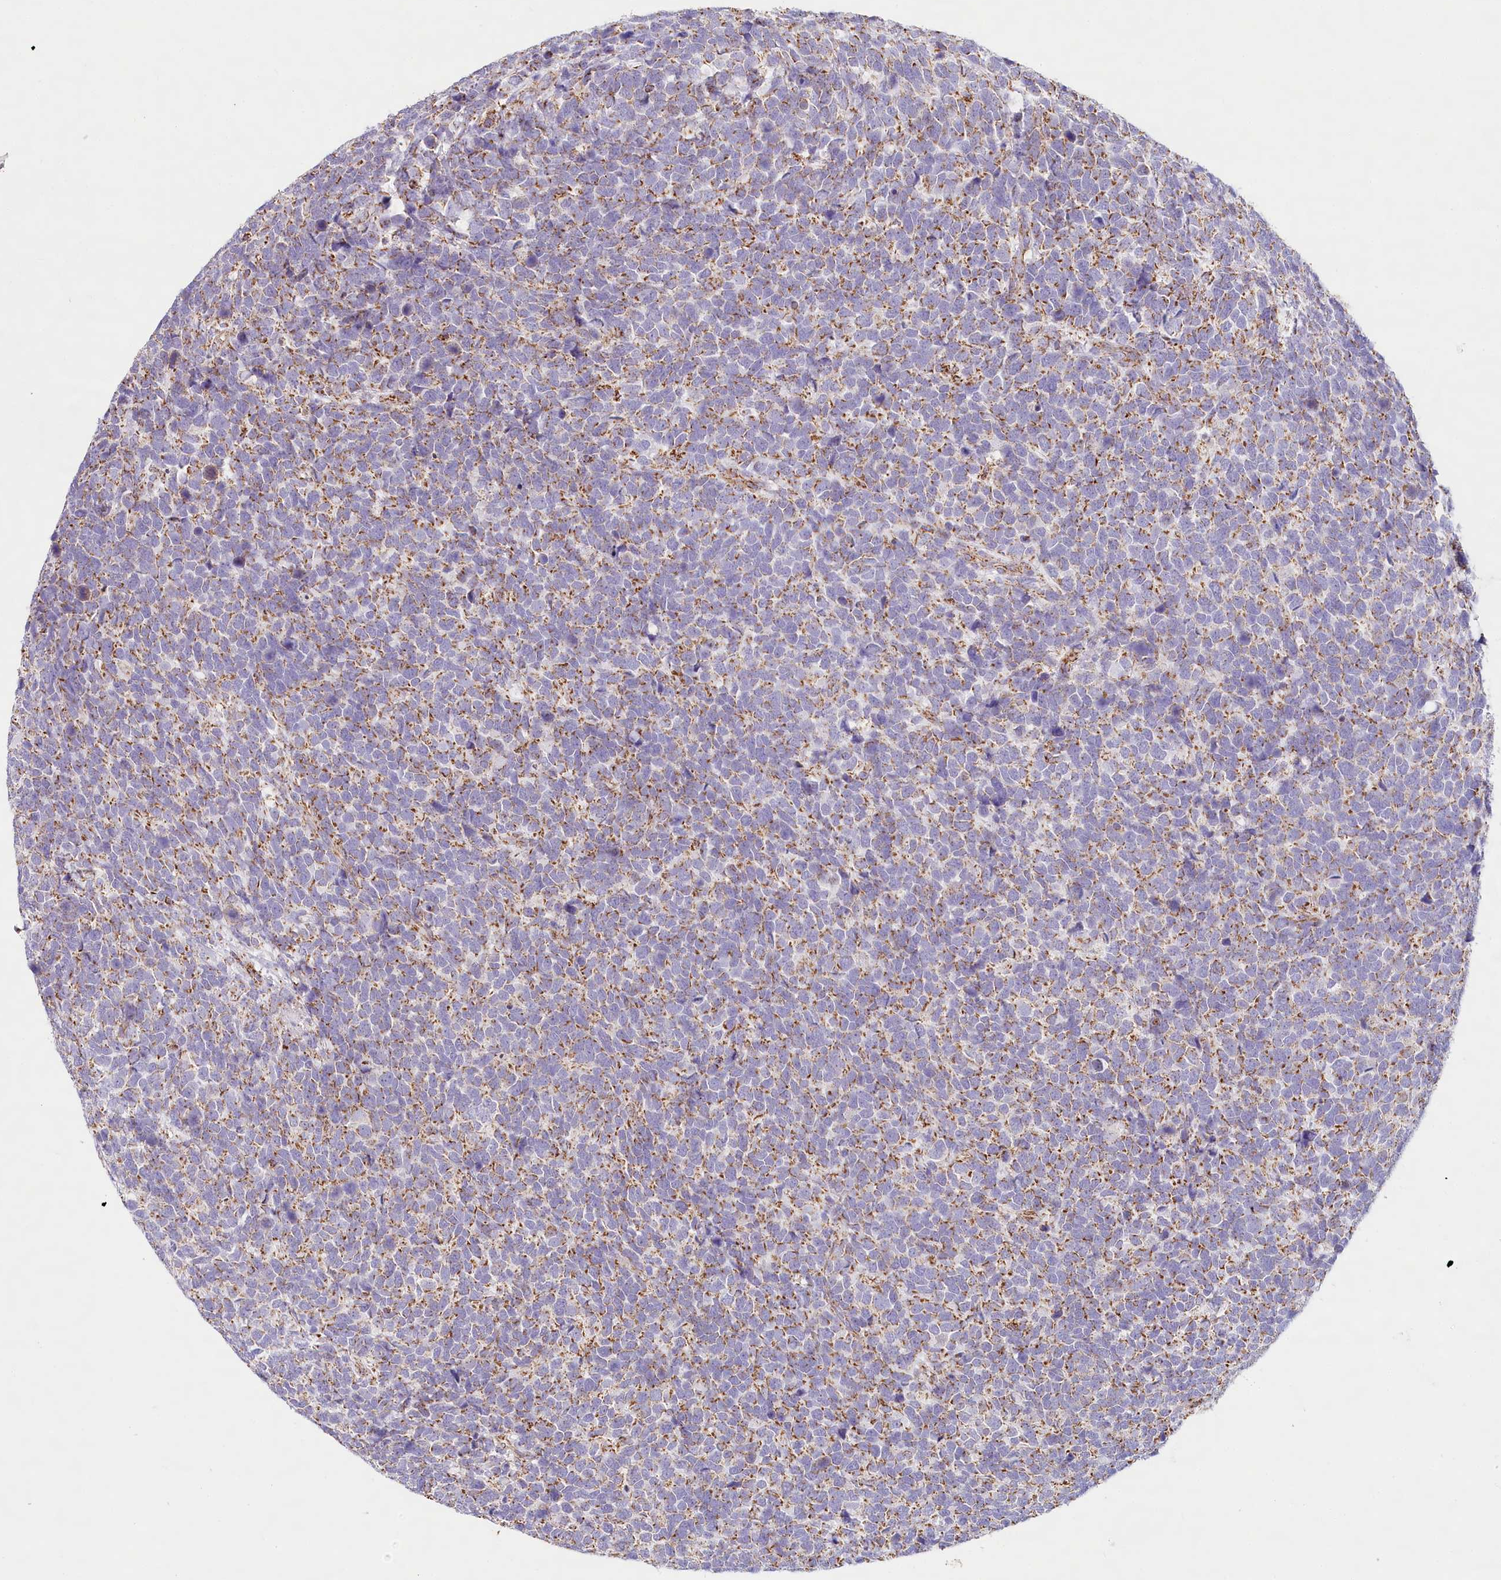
{"staining": {"intensity": "moderate", "quantity": "25%-75%", "location": "cytoplasmic/membranous"}, "tissue": "urothelial cancer", "cell_type": "Tumor cells", "image_type": "cancer", "snomed": [{"axis": "morphology", "description": "Urothelial carcinoma, High grade"}, {"axis": "topography", "description": "Urinary bladder"}], "caption": "Urothelial cancer was stained to show a protein in brown. There is medium levels of moderate cytoplasmic/membranous staining in approximately 25%-75% of tumor cells.", "gene": "LSS", "patient": {"sex": "female", "age": 82}}